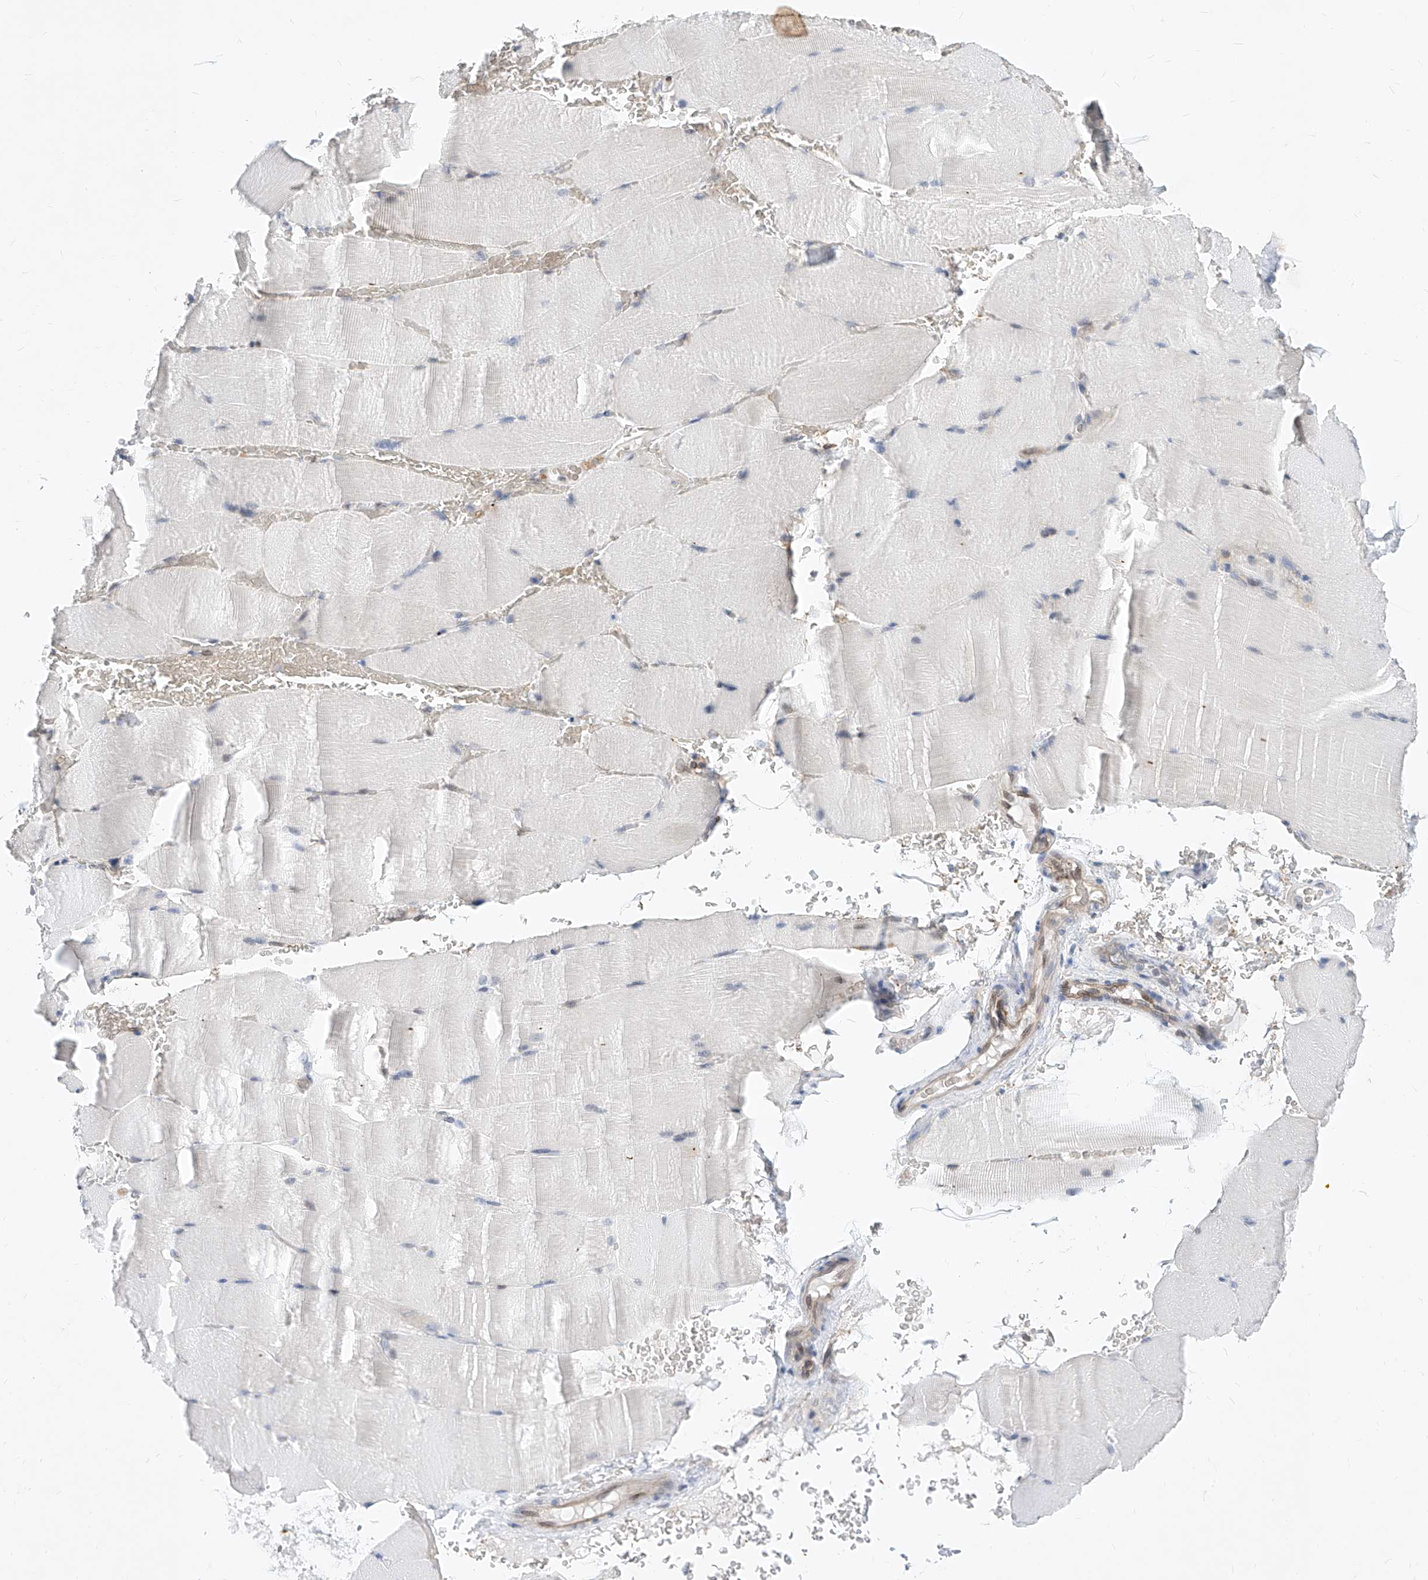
{"staining": {"intensity": "negative", "quantity": "none", "location": "none"}, "tissue": "skeletal muscle", "cell_type": "Myocytes", "image_type": "normal", "snomed": [{"axis": "morphology", "description": "Normal tissue, NOS"}, {"axis": "topography", "description": "Skeletal muscle"}, {"axis": "topography", "description": "Parathyroid gland"}], "caption": "Micrograph shows no significant protein staining in myocytes of normal skeletal muscle.", "gene": "MX2", "patient": {"sex": "female", "age": 37}}